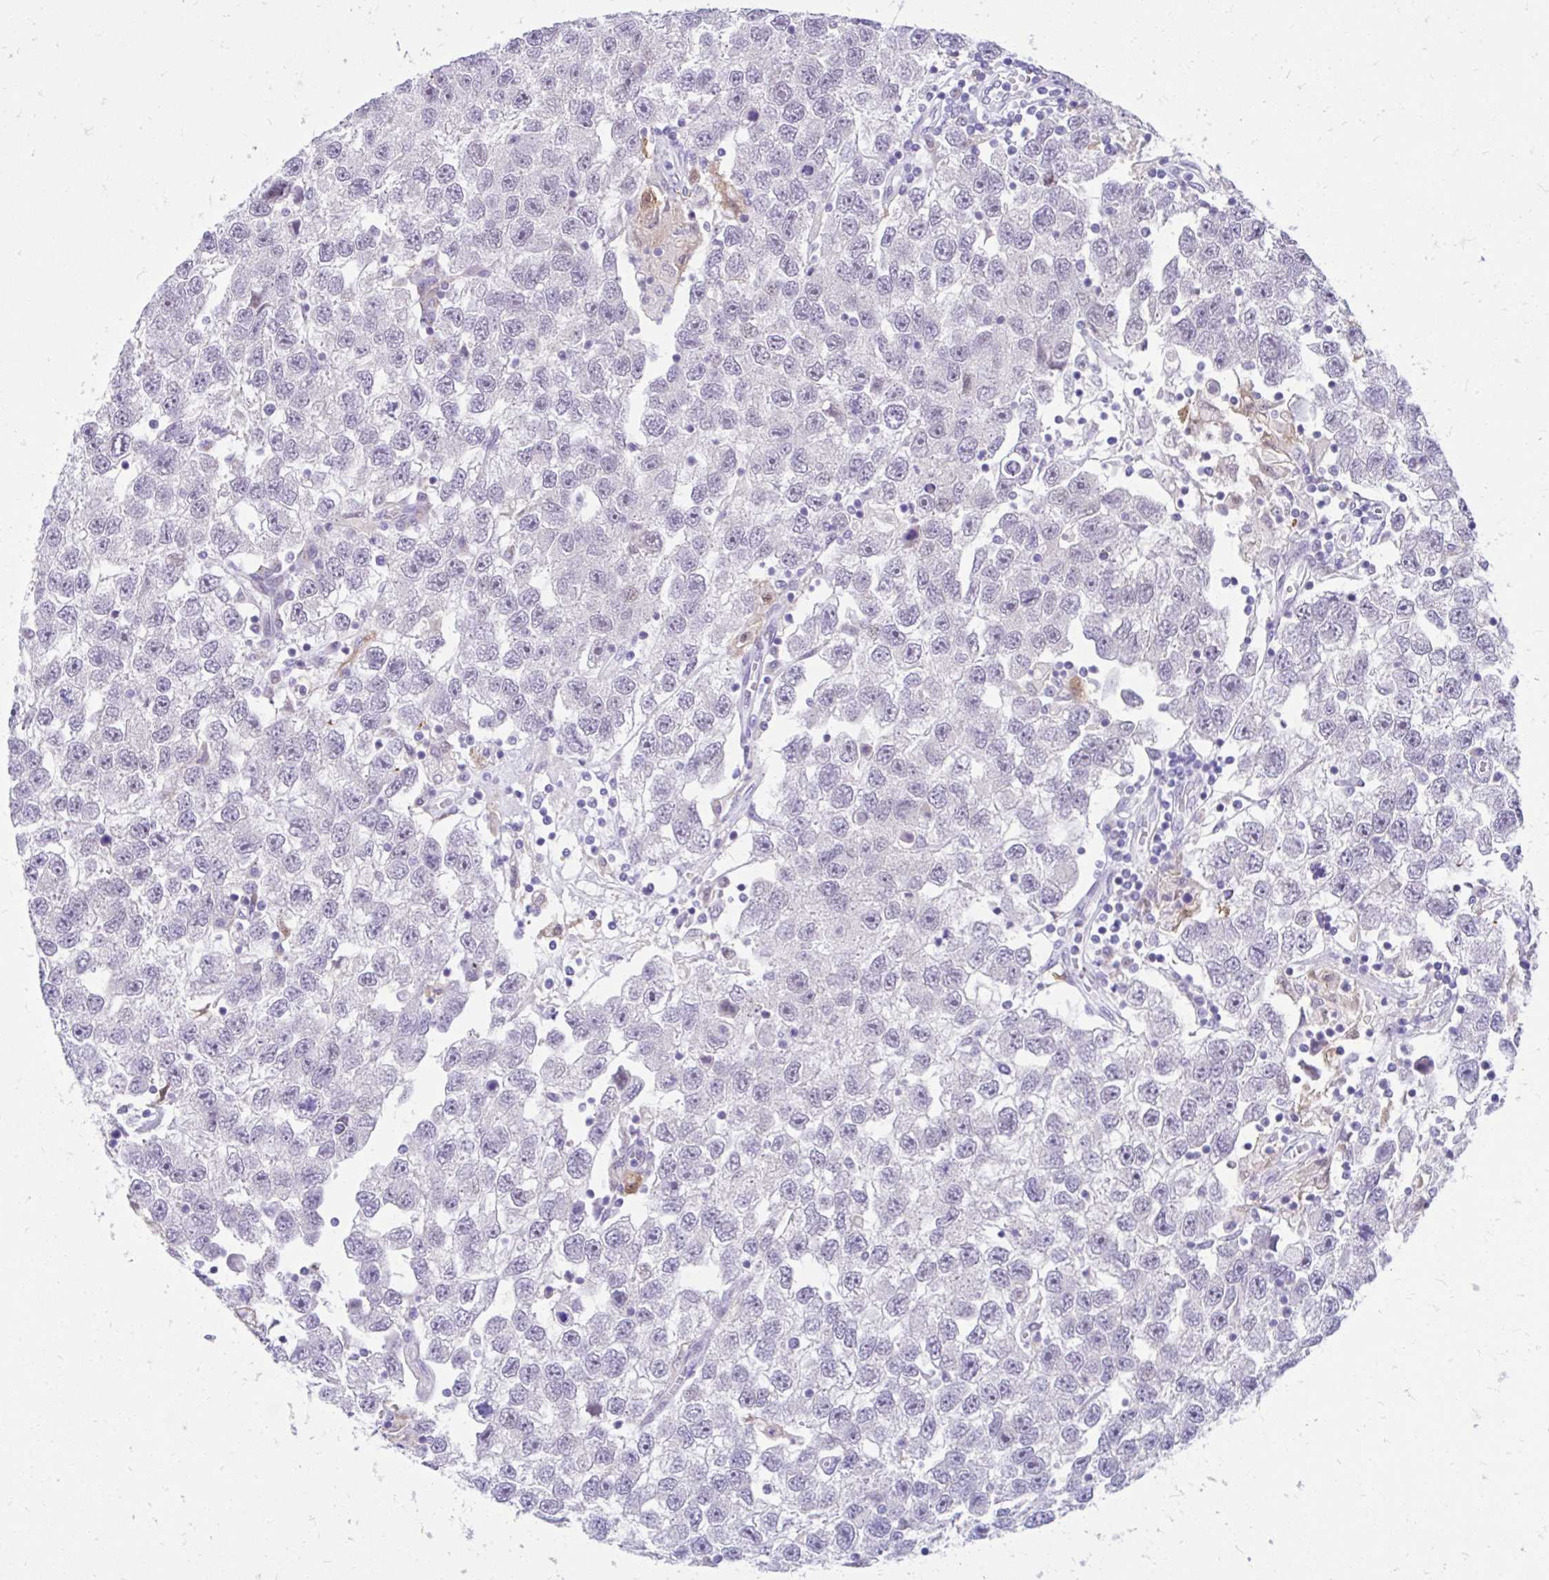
{"staining": {"intensity": "negative", "quantity": "none", "location": "none"}, "tissue": "testis cancer", "cell_type": "Tumor cells", "image_type": "cancer", "snomed": [{"axis": "morphology", "description": "Seminoma, NOS"}, {"axis": "topography", "description": "Testis"}], "caption": "An immunohistochemistry image of testis seminoma is shown. There is no staining in tumor cells of testis seminoma. (Brightfield microscopy of DAB (3,3'-diaminobenzidine) IHC at high magnification).", "gene": "GLB1L2", "patient": {"sex": "male", "age": 26}}